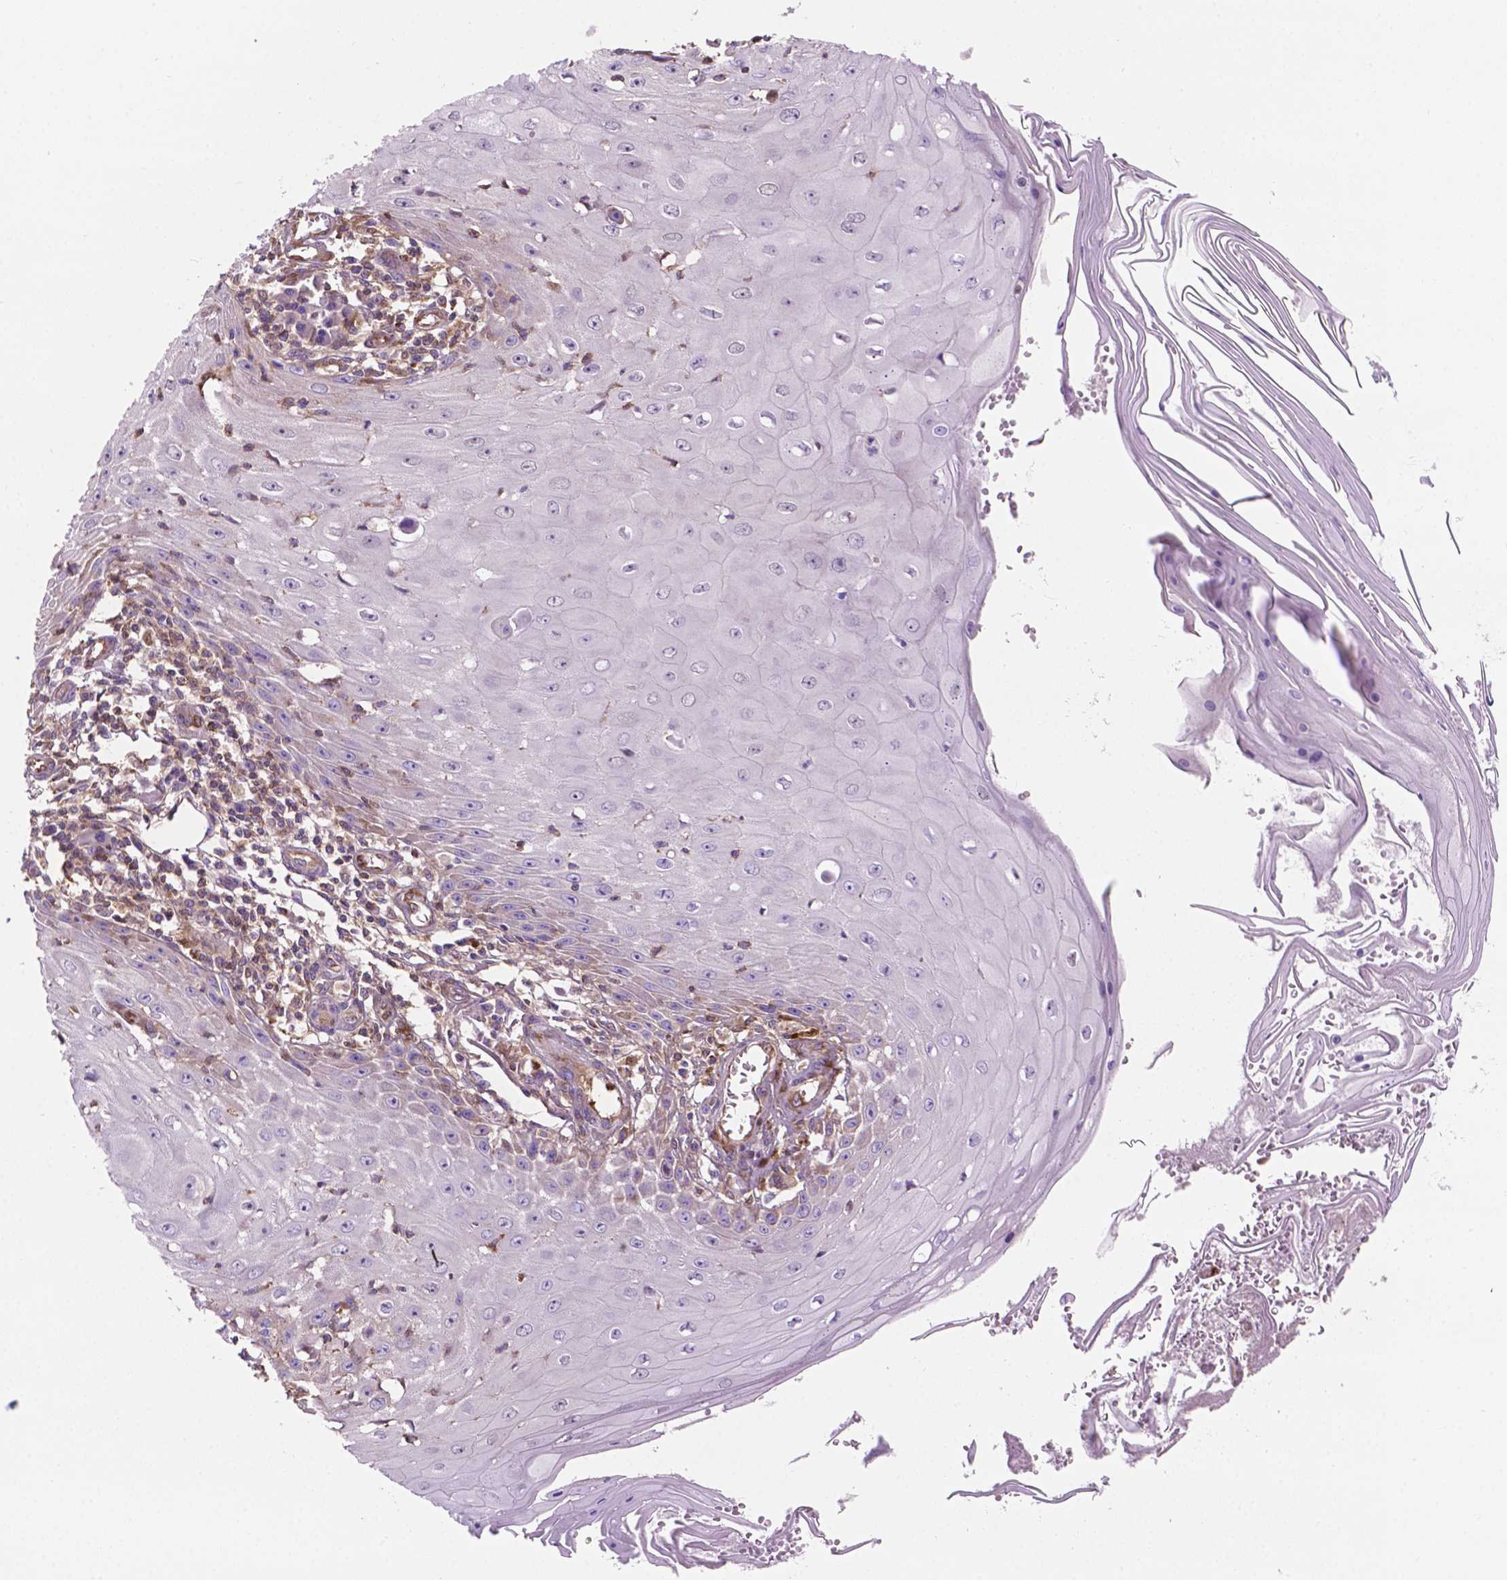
{"staining": {"intensity": "negative", "quantity": "none", "location": "none"}, "tissue": "skin cancer", "cell_type": "Tumor cells", "image_type": "cancer", "snomed": [{"axis": "morphology", "description": "Squamous cell carcinoma, NOS"}, {"axis": "topography", "description": "Skin"}], "caption": "Immunohistochemistry (IHC) image of neoplastic tissue: human skin cancer stained with DAB (3,3'-diaminobenzidine) demonstrates no significant protein staining in tumor cells.", "gene": "DCN", "patient": {"sex": "female", "age": 73}}